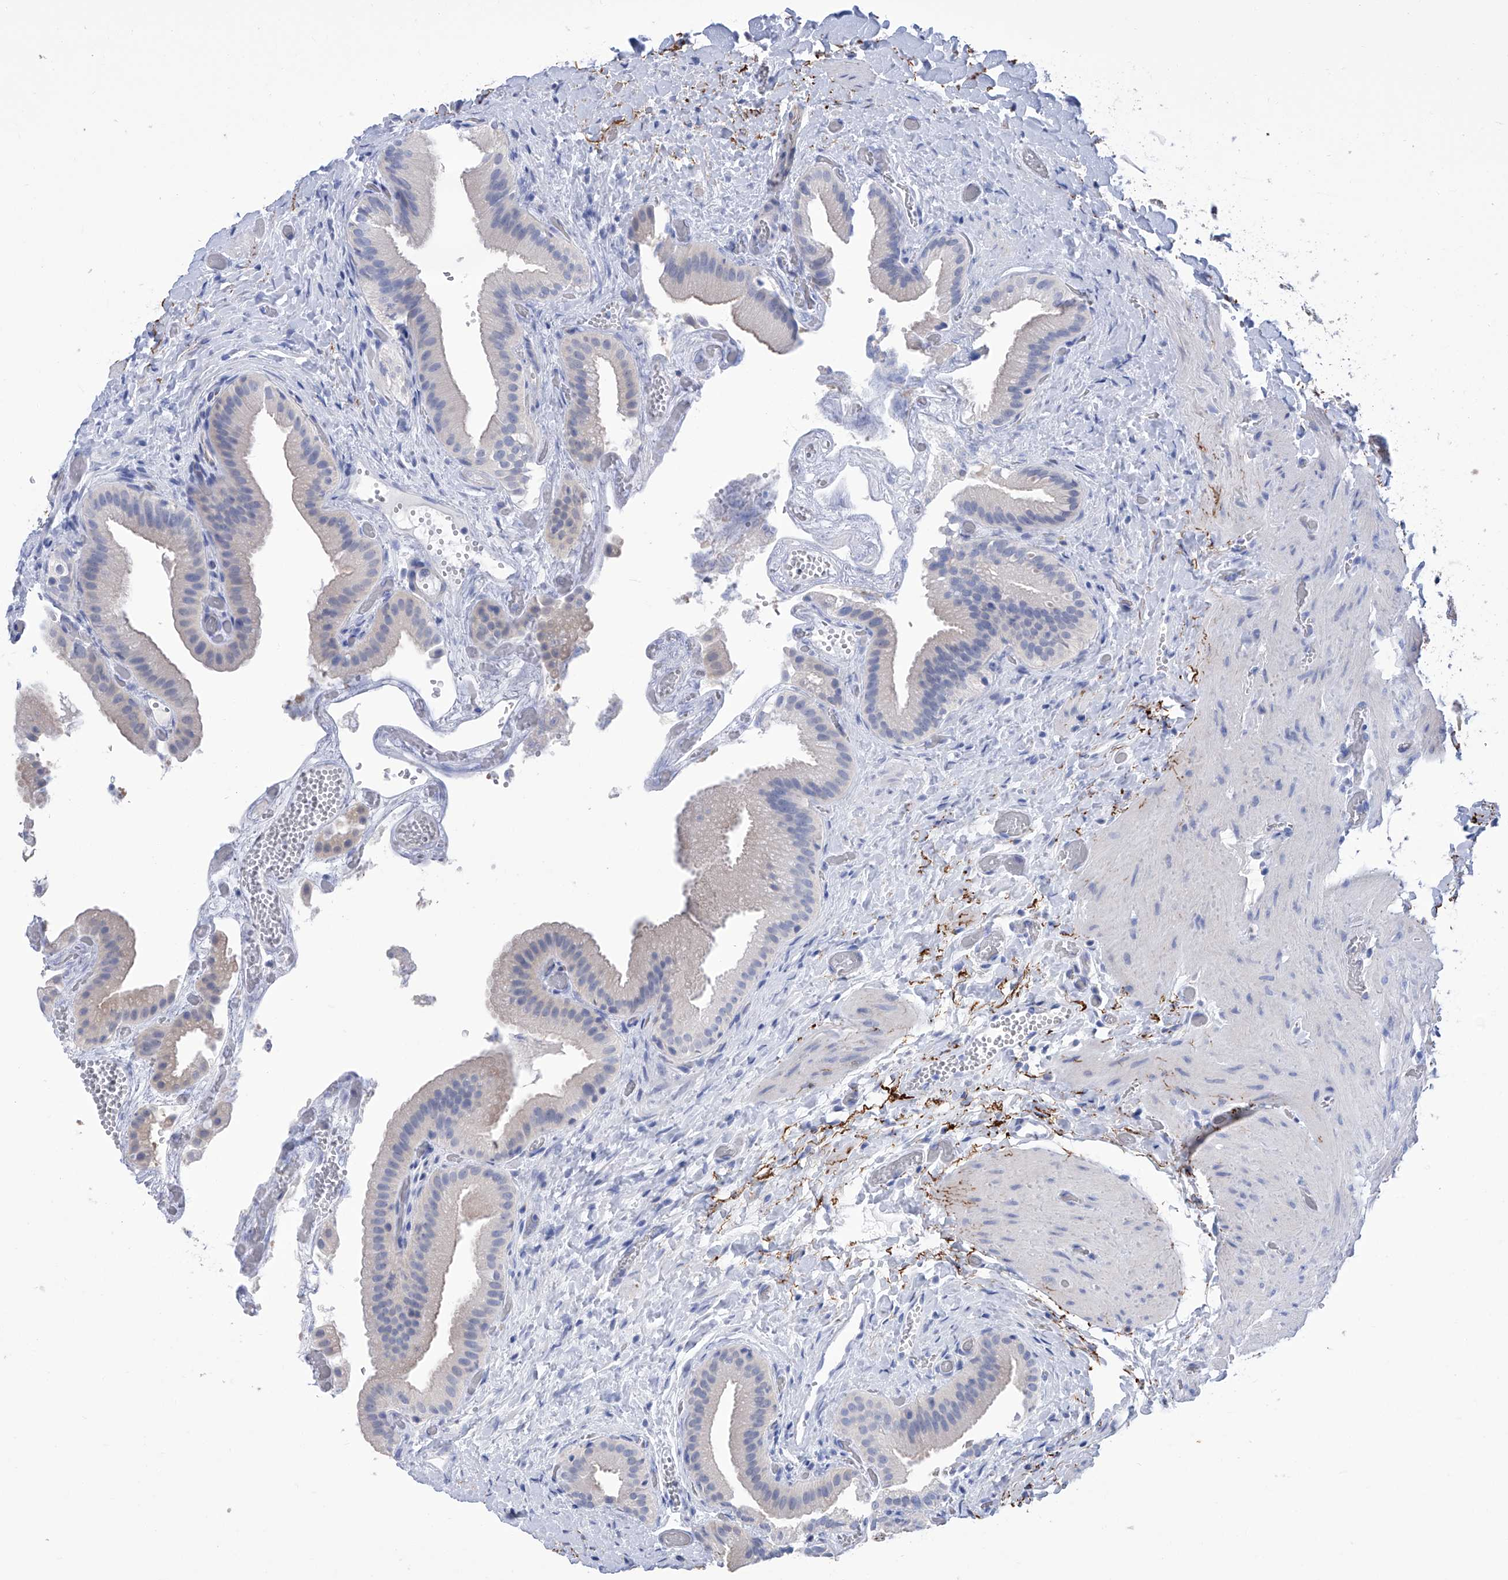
{"staining": {"intensity": "weak", "quantity": "<25%", "location": "cytoplasmic/membranous"}, "tissue": "gallbladder", "cell_type": "Glandular cells", "image_type": "normal", "snomed": [{"axis": "morphology", "description": "Normal tissue, NOS"}, {"axis": "topography", "description": "Gallbladder"}], "caption": "Immunohistochemistry (IHC) image of normal human gallbladder stained for a protein (brown), which demonstrates no positivity in glandular cells.", "gene": "SMS", "patient": {"sex": "female", "age": 64}}